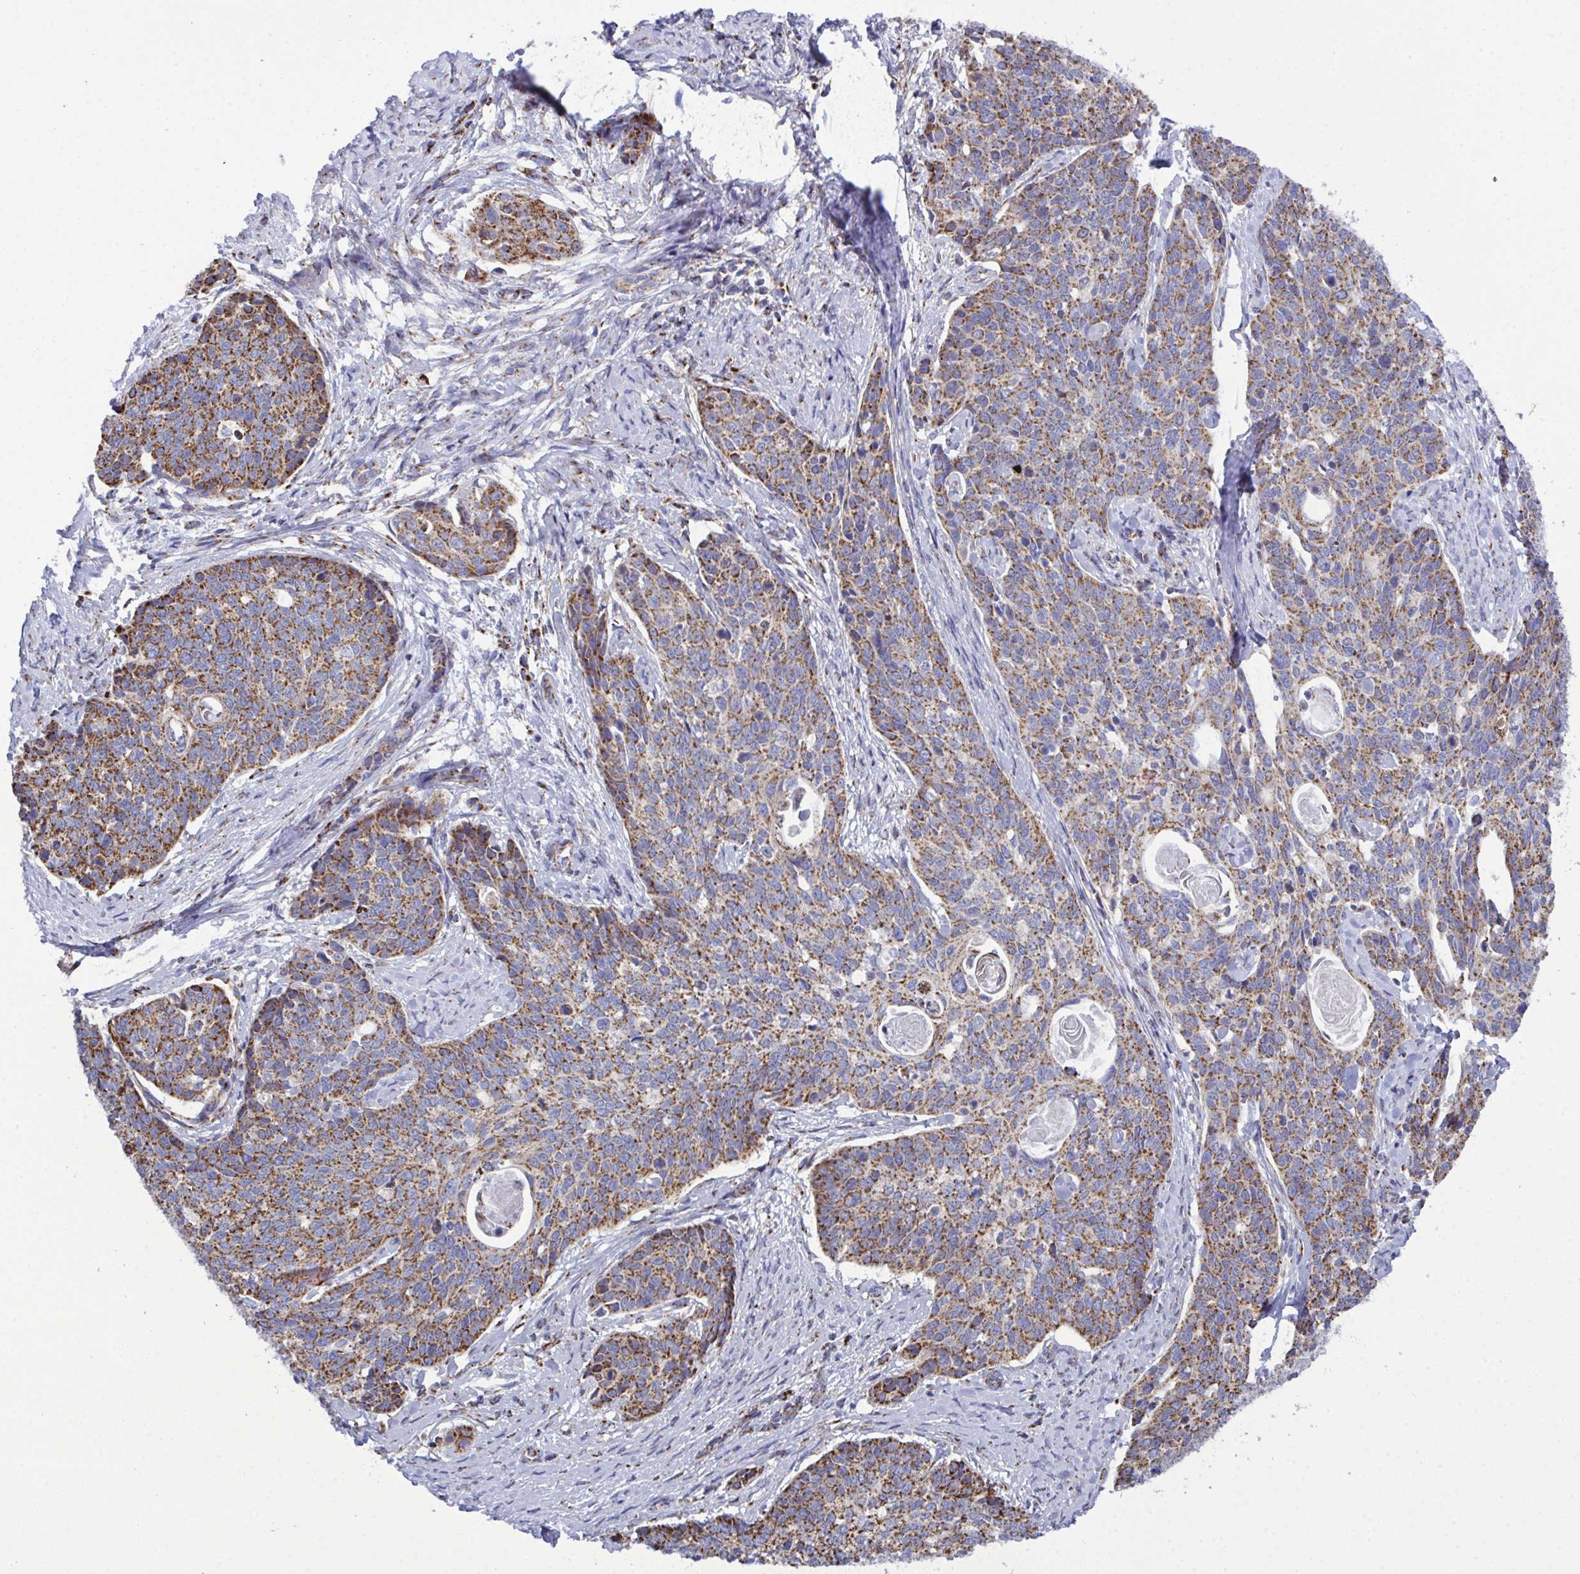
{"staining": {"intensity": "moderate", "quantity": ">75%", "location": "cytoplasmic/membranous"}, "tissue": "cervical cancer", "cell_type": "Tumor cells", "image_type": "cancer", "snomed": [{"axis": "morphology", "description": "Squamous cell carcinoma, NOS"}, {"axis": "topography", "description": "Cervix"}], "caption": "Approximately >75% of tumor cells in cervical squamous cell carcinoma reveal moderate cytoplasmic/membranous protein expression as visualized by brown immunohistochemical staining.", "gene": "CSDE1", "patient": {"sex": "female", "age": 69}}